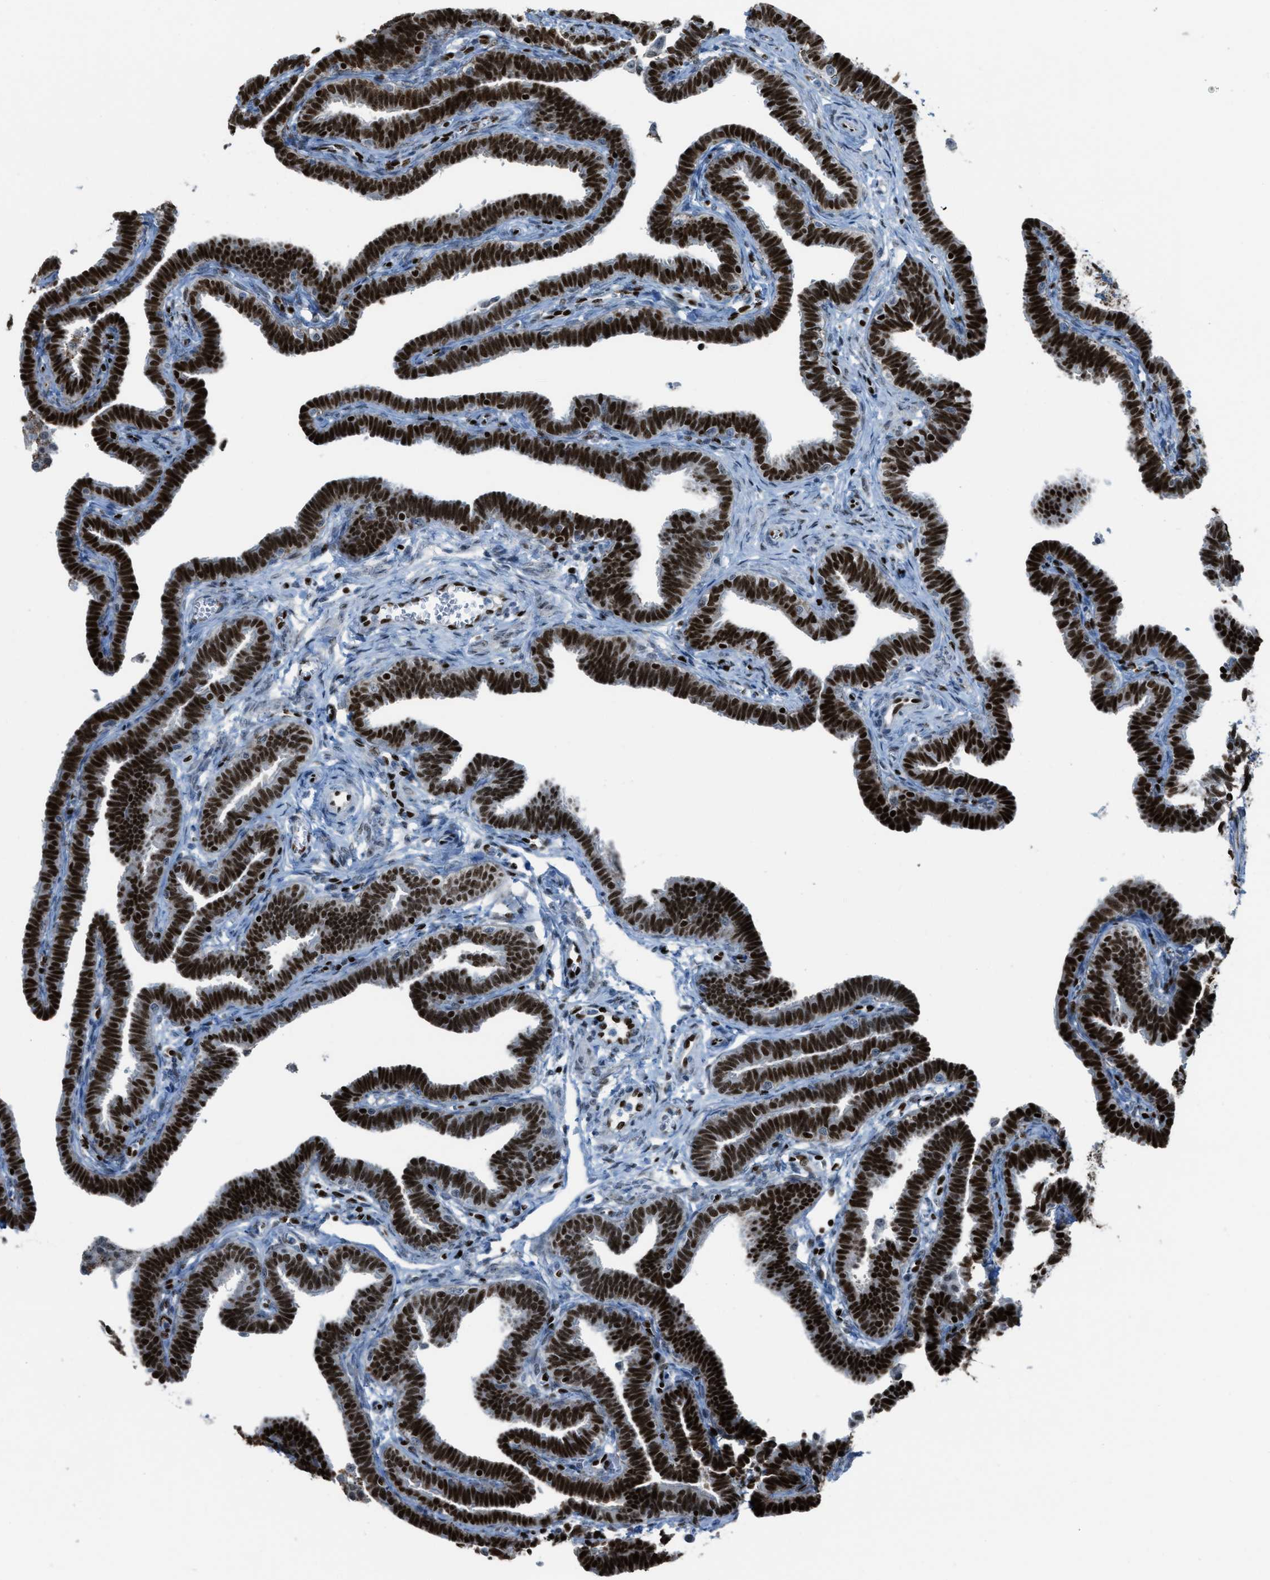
{"staining": {"intensity": "strong", "quantity": ">75%", "location": "nuclear"}, "tissue": "fallopian tube", "cell_type": "Glandular cells", "image_type": "normal", "snomed": [{"axis": "morphology", "description": "Normal tissue, NOS"}, {"axis": "topography", "description": "Fallopian tube"}, {"axis": "topography", "description": "Ovary"}], "caption": "This image displays immunohistochemistry staining of normal human fallopian tube, with high strong nuclear expression in approximately >75% of glandular cells.", "gene": "SLFN5", "patient": {"sex": "female", "age": 23}}